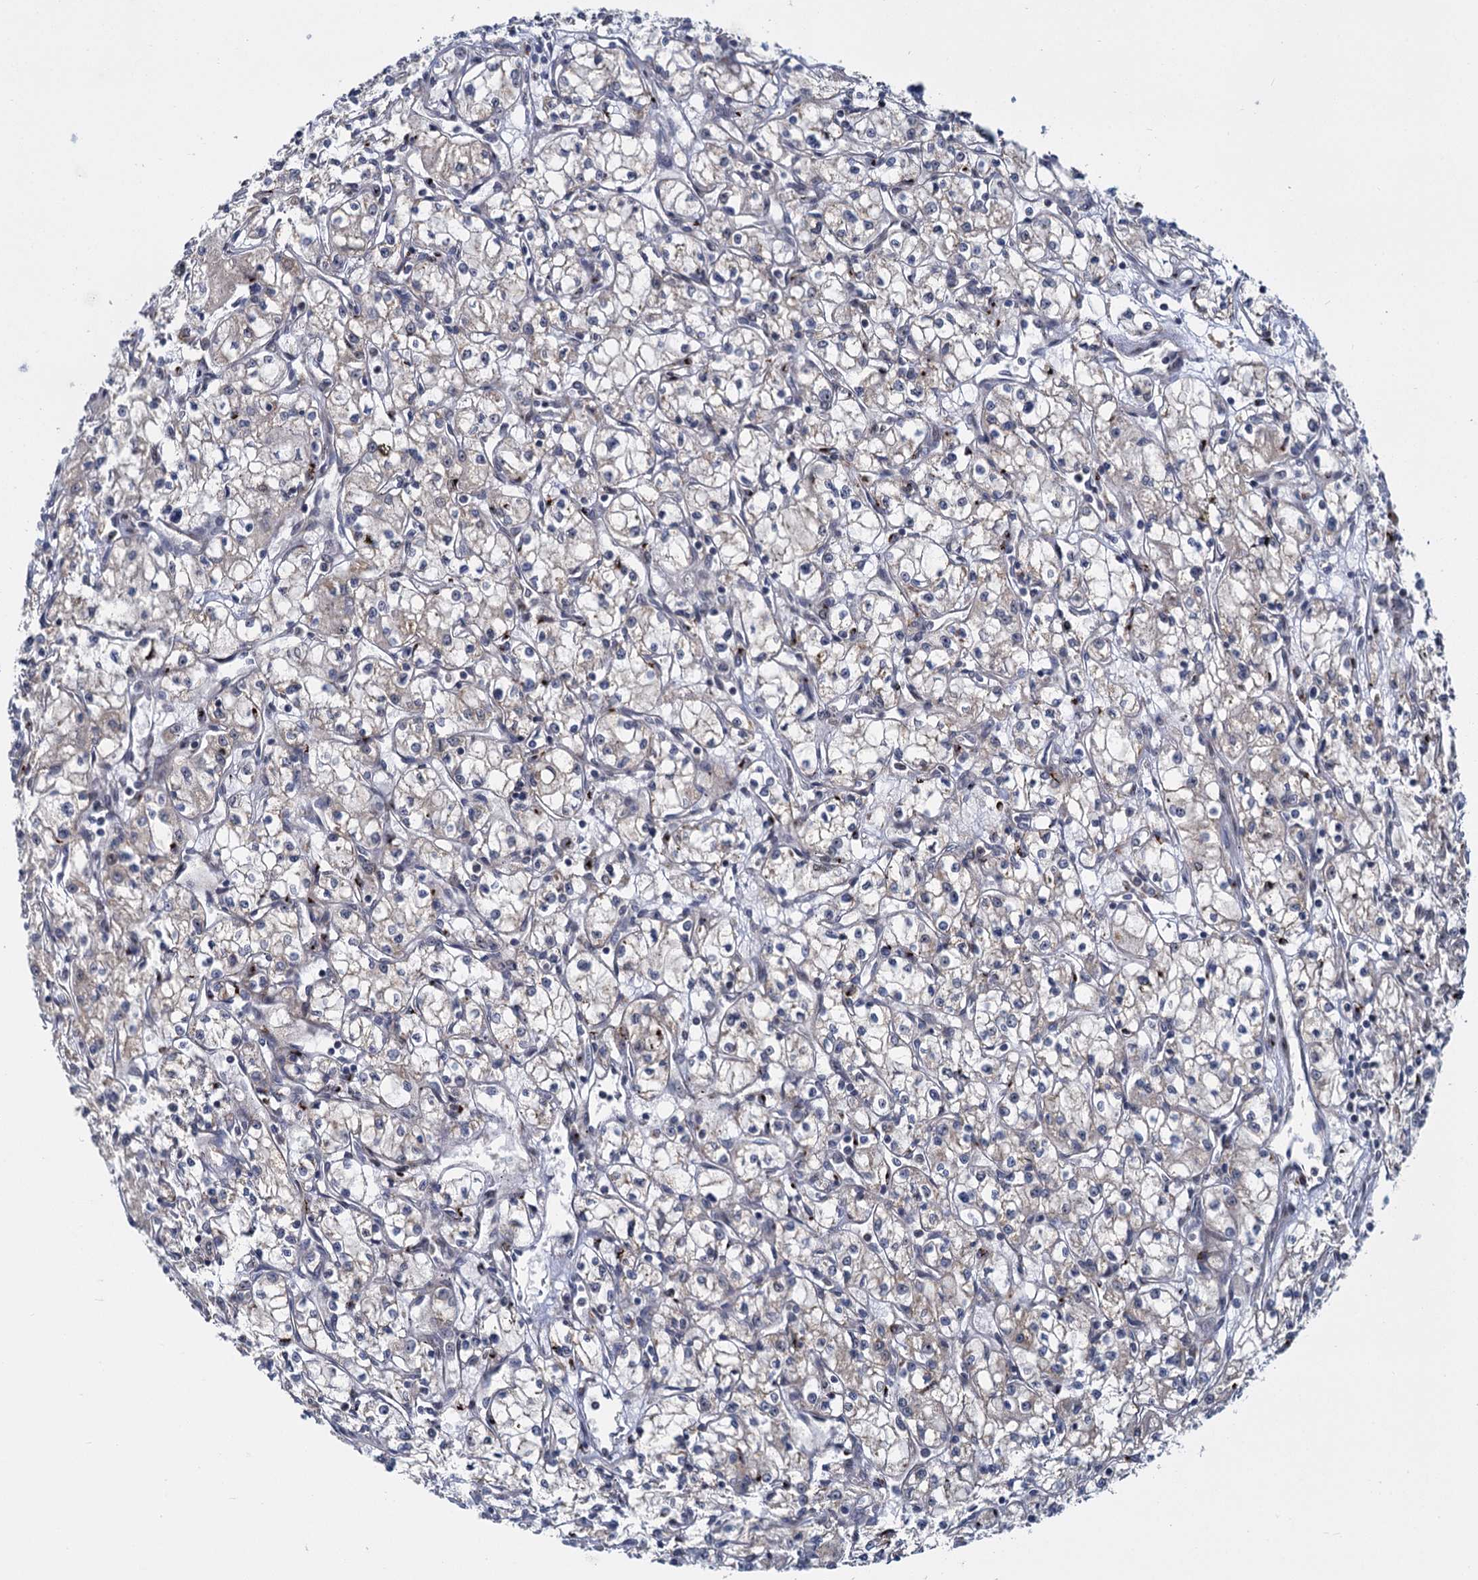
{"staining": {"intensity": "negative", "quantity": "none", "location": "none"}, "tissue": "renal cancer", "cell_type": "Tumor cells", "image_type": "cancer", "snomed": [{"axis": "morphology", "description": "Adenocarcinoma, NOS"}, {"axis": "topography", "description": "Kidney"}], "caption": "Immunohistochemical staining of adenocarcinoma (renal) reveals no significant expression in tumor cells.", "gene": "GAL3ST4", "patient": {"sex": "male", "age": 59}}